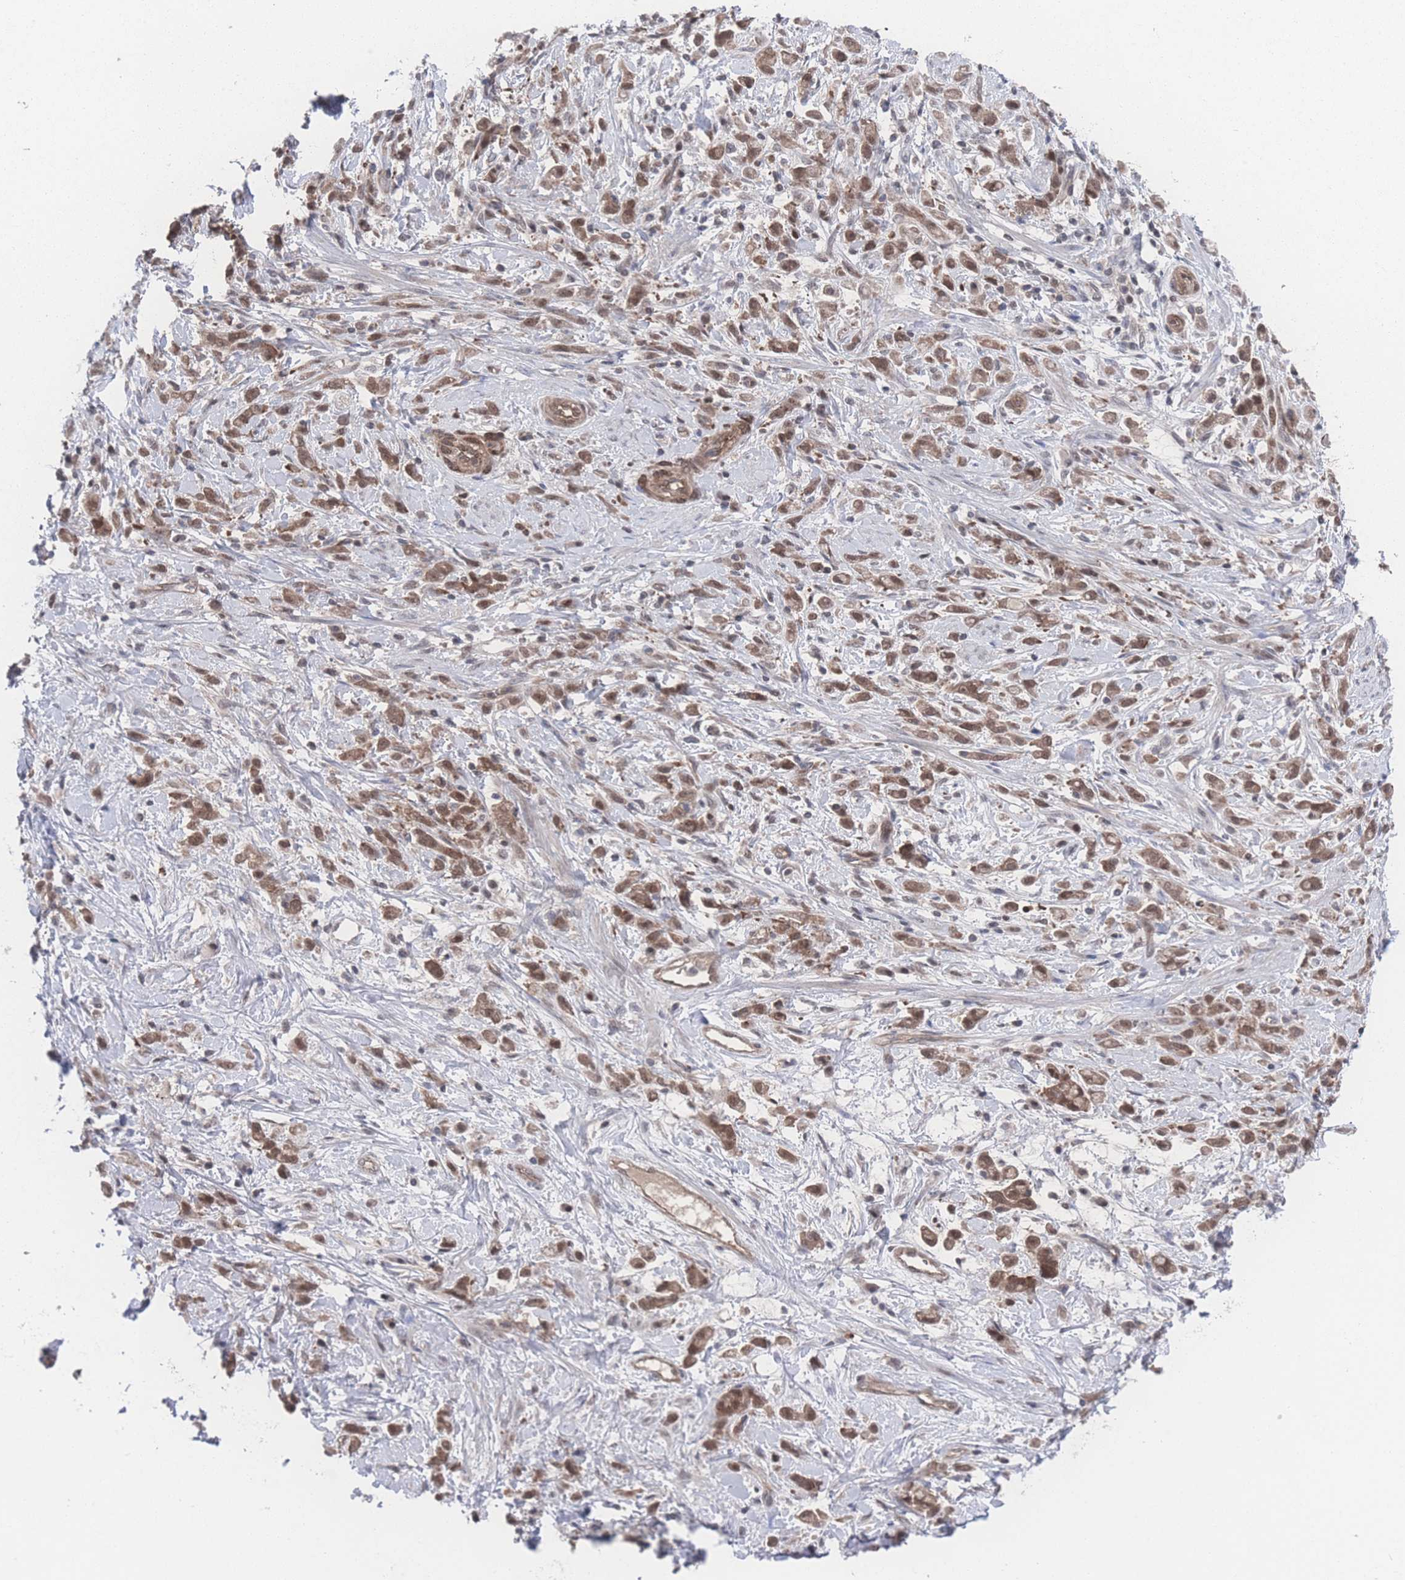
{"staining": {"intensity": "moderate", "quantity": ">75%", "location": "cytoplasmic/membranous,nuclear"}, "tissue": "stomach cancer", "cell_type": "Tumor cells", "image_type": "cancer", "snomed": [{"axis": "morphology", "description": "Adenocarcinoma, NOS"}, {"axis": "topography", "description": "Stomach"}], "caption": "Immunohistochemistry (IHC) micrograph of neoplastic tissue: human adenocarcinoma (stomach) stained using immunohistochemistry displays medium levels of moderate protein expression localized specifically in the cytoplasmic/membranous and nuclear of tumor cells, appearing as a cytoplasmic/membranous and nuclear brown color.", "gene": "PSMA1", "patient": {"sex": "female", "age": 60}}